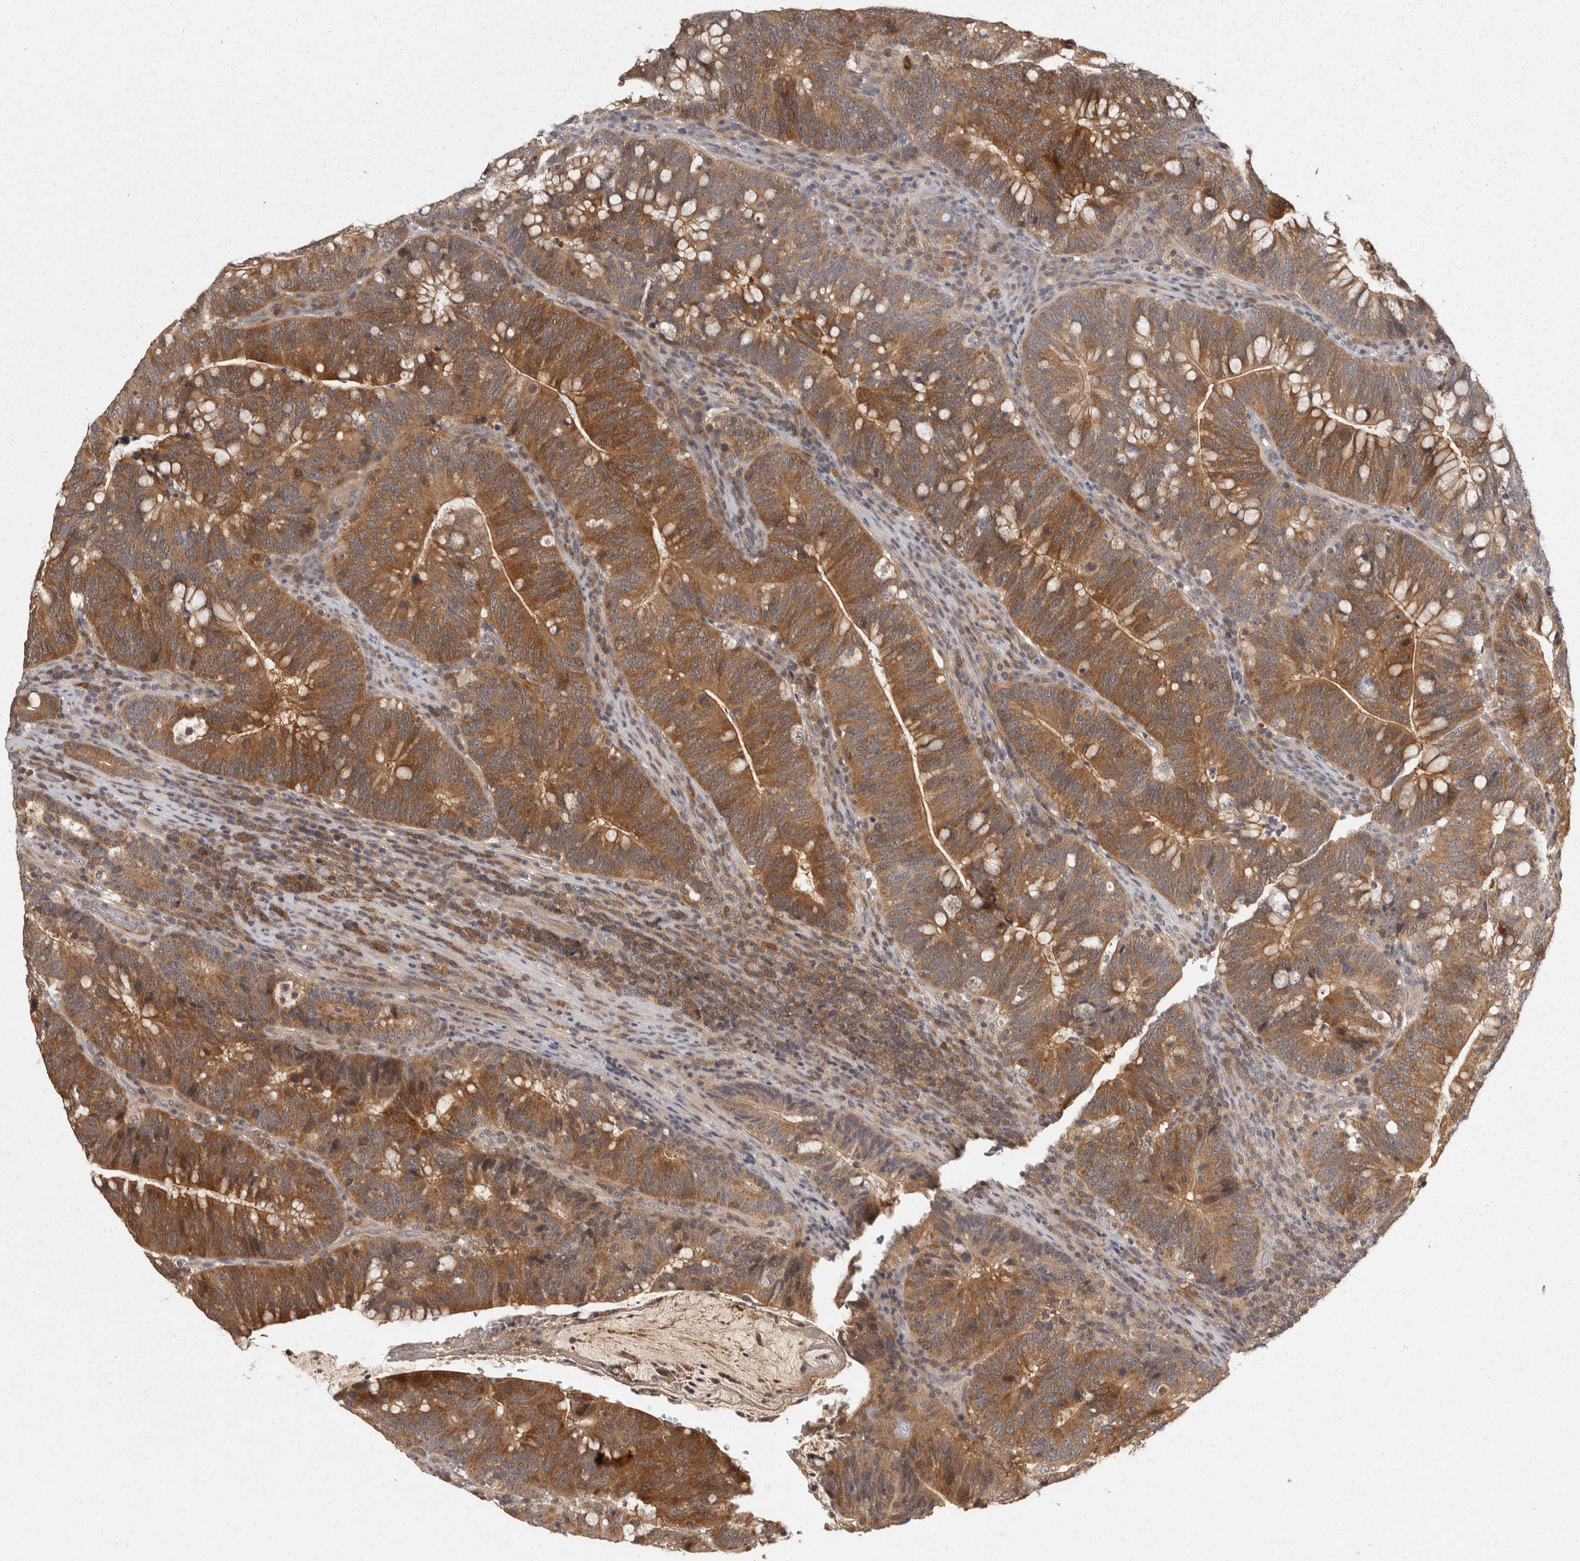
{"staining": {"intensity": "strong", "quantity": ">75%", "location": "cytoplasmic/membranous"}, "tissue": "colorectal cancer", "cell_type": "Tumor cells", "image_type": "cancer", "snomed": [{"axis": "morphology", "description": "Adenocarcinoma, NOS"}, {"axis": "topography", "description": "Colon"}], "caption": "Protein expression analysis of colorectal adenocarcinoma shows strong cytoplasmic/membranous staining in approximately >75% of tumor cells. (Stains: DAB in brown, nuclei in blue, Microscopy: brightfield microscopy at high magnification).", "gene": "ACAT2", "patient": {"sex": "female", "age": 66}}